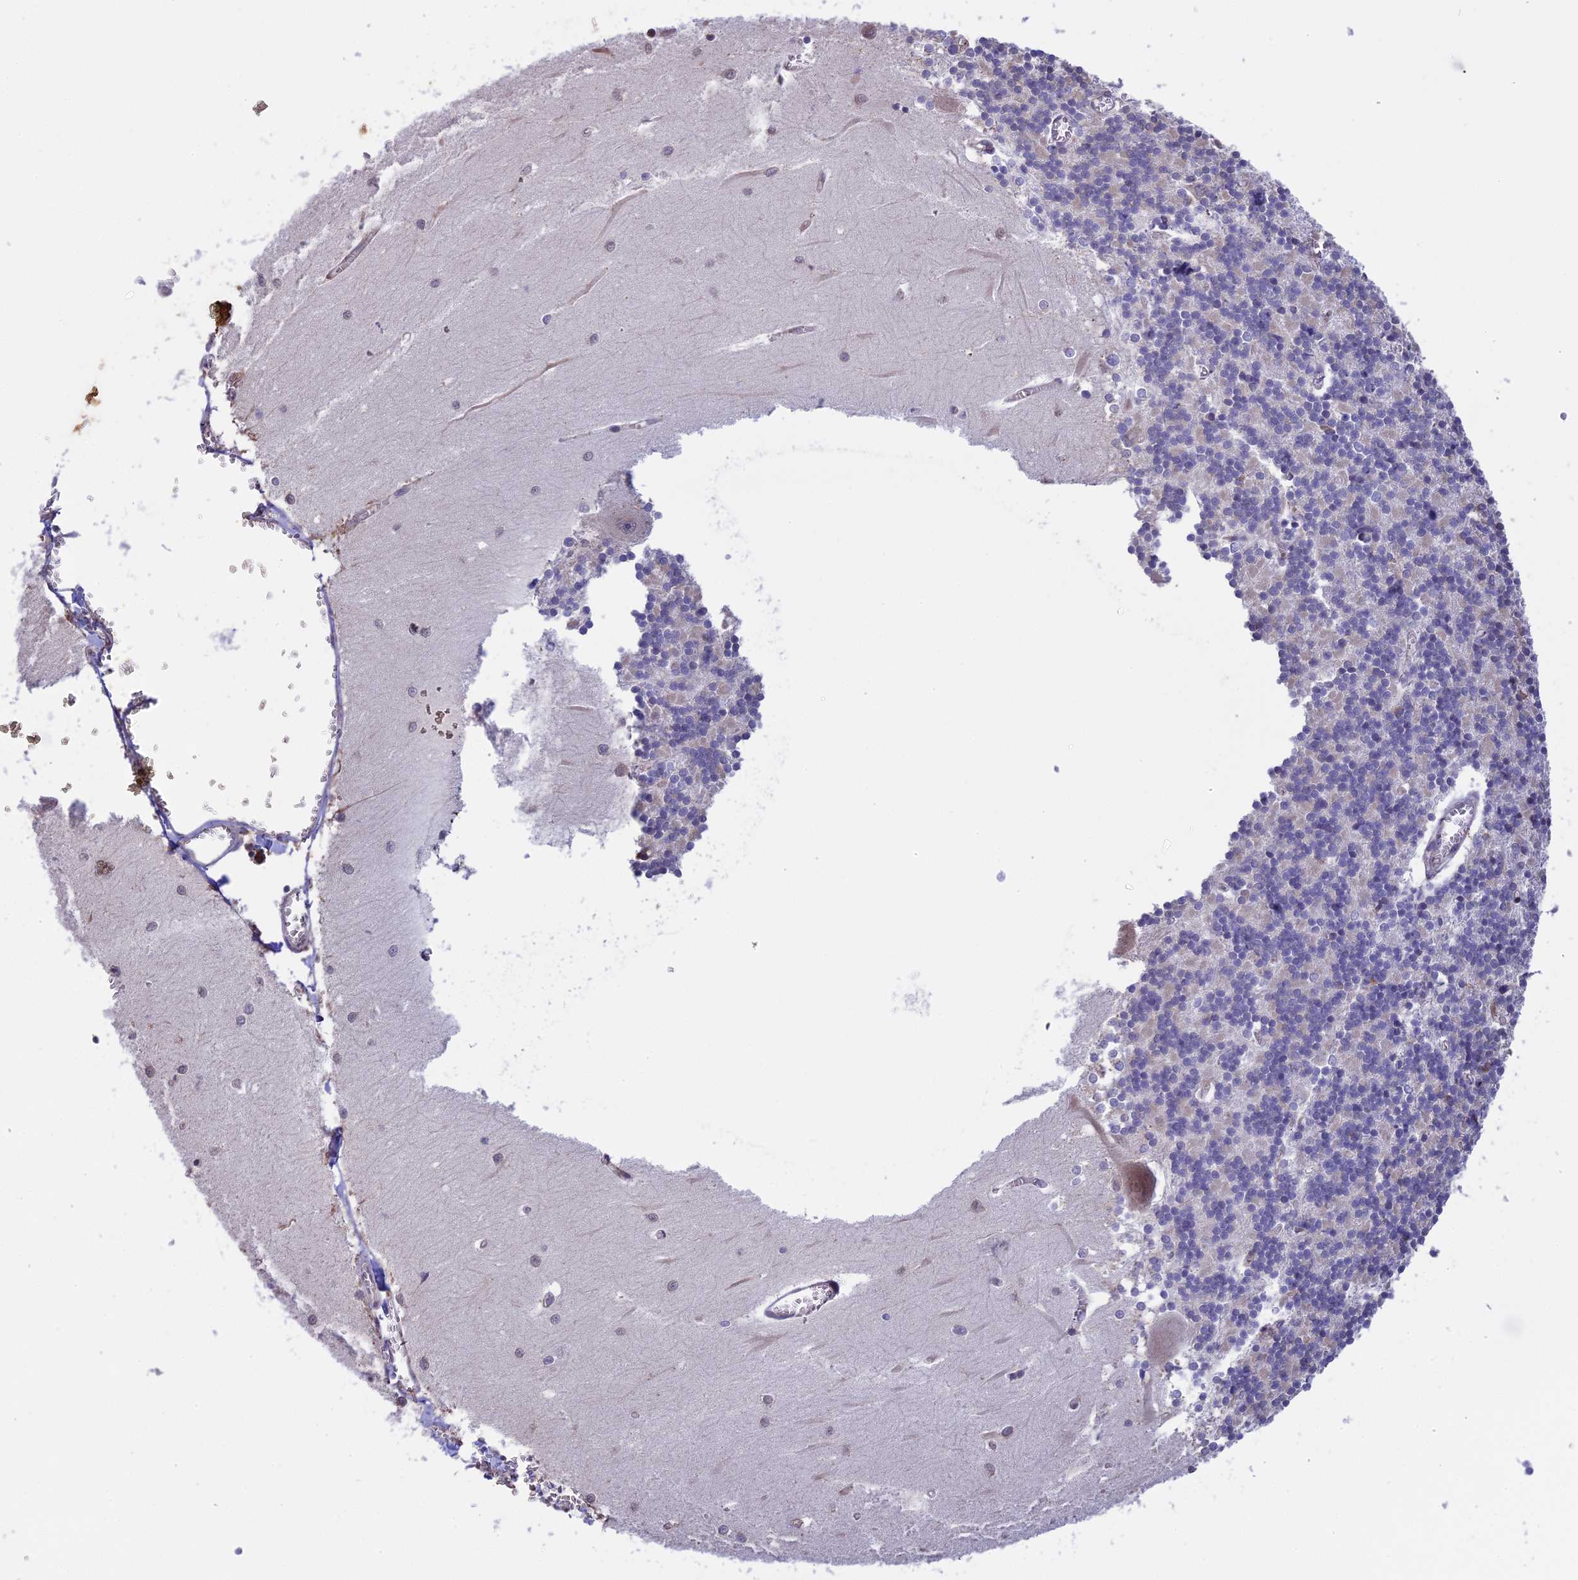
{"staining": {"intensity": "negative", "quantity": "none", "location": "none"}, "tissue": "cerebellum", "cell_type": "Cells in granular layer", "image_type": "normal", "snomed": [{"axis": "morphology", "description": "Normal tissue, NOS"}, {"axis": "topography", "description": "Cerebellum"}], "caption": "This is an IHC histopathology image of normal human cerebellum. There is no expression in cells in granular layer.", "gene": "DMRTA2", "patient": {"sex": "male", "age": 37}}